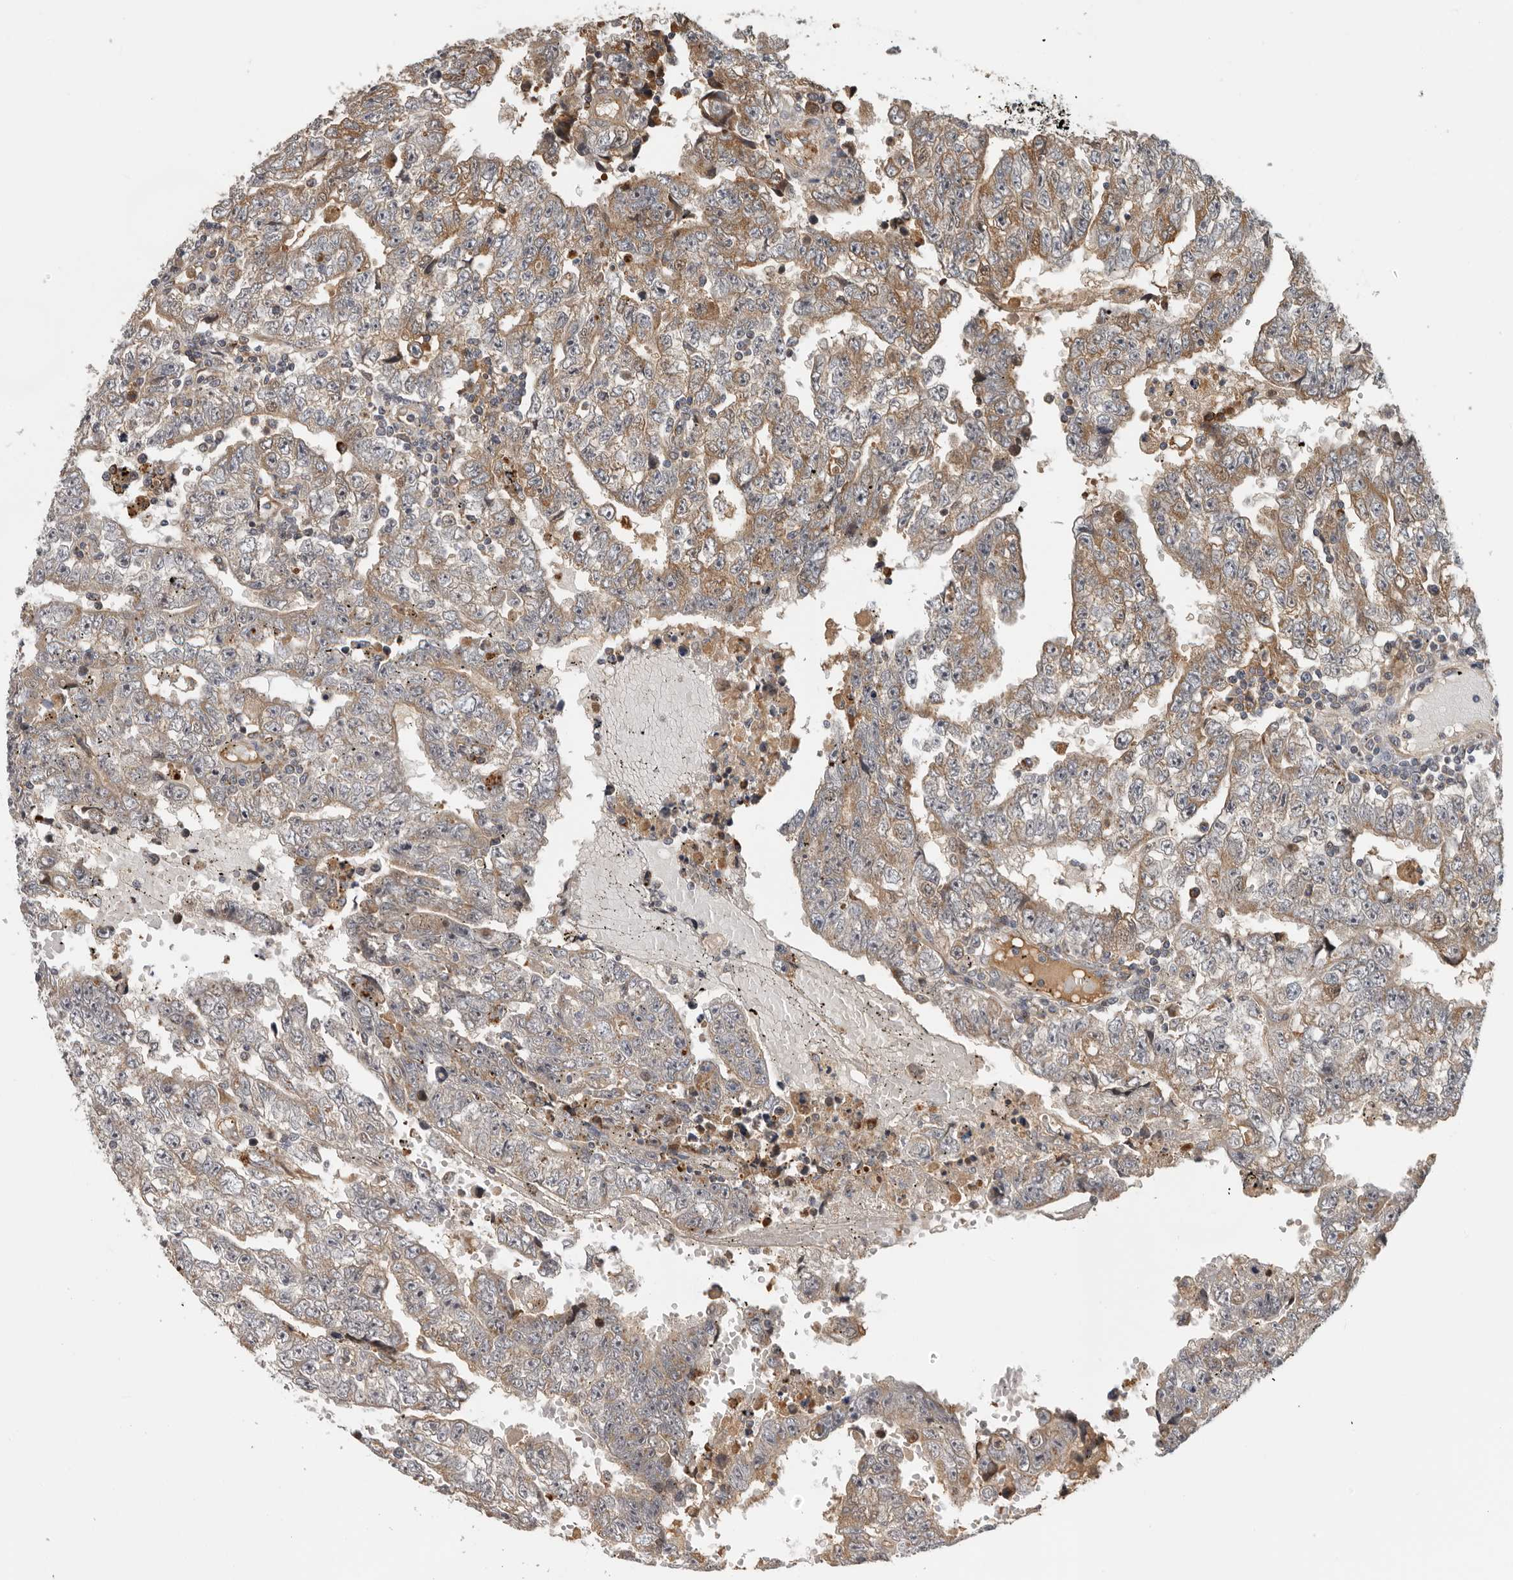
{"staining": {"intensity": "moderate", "quantity": ">75%", "location": "cytoplasmic/membranous"}, "tissue": "testis cancer", "cell_type": "Tumor cells", "image_type": "cancer", "snomed": [{"axis": "morphology", "description": "Carcinoma, Embryonal, NOS"}, {"axis": "topography", "description": "Testis"}], "caption": "About >75% of tumor cells in human embryonal carcinoma (testis) reveal moderate cytoplasmic/membranous protein staining as visualized by brown immunohistochemical staining.", "gene": "RNF157", "patient": {"sex": "male", "age": 25}}